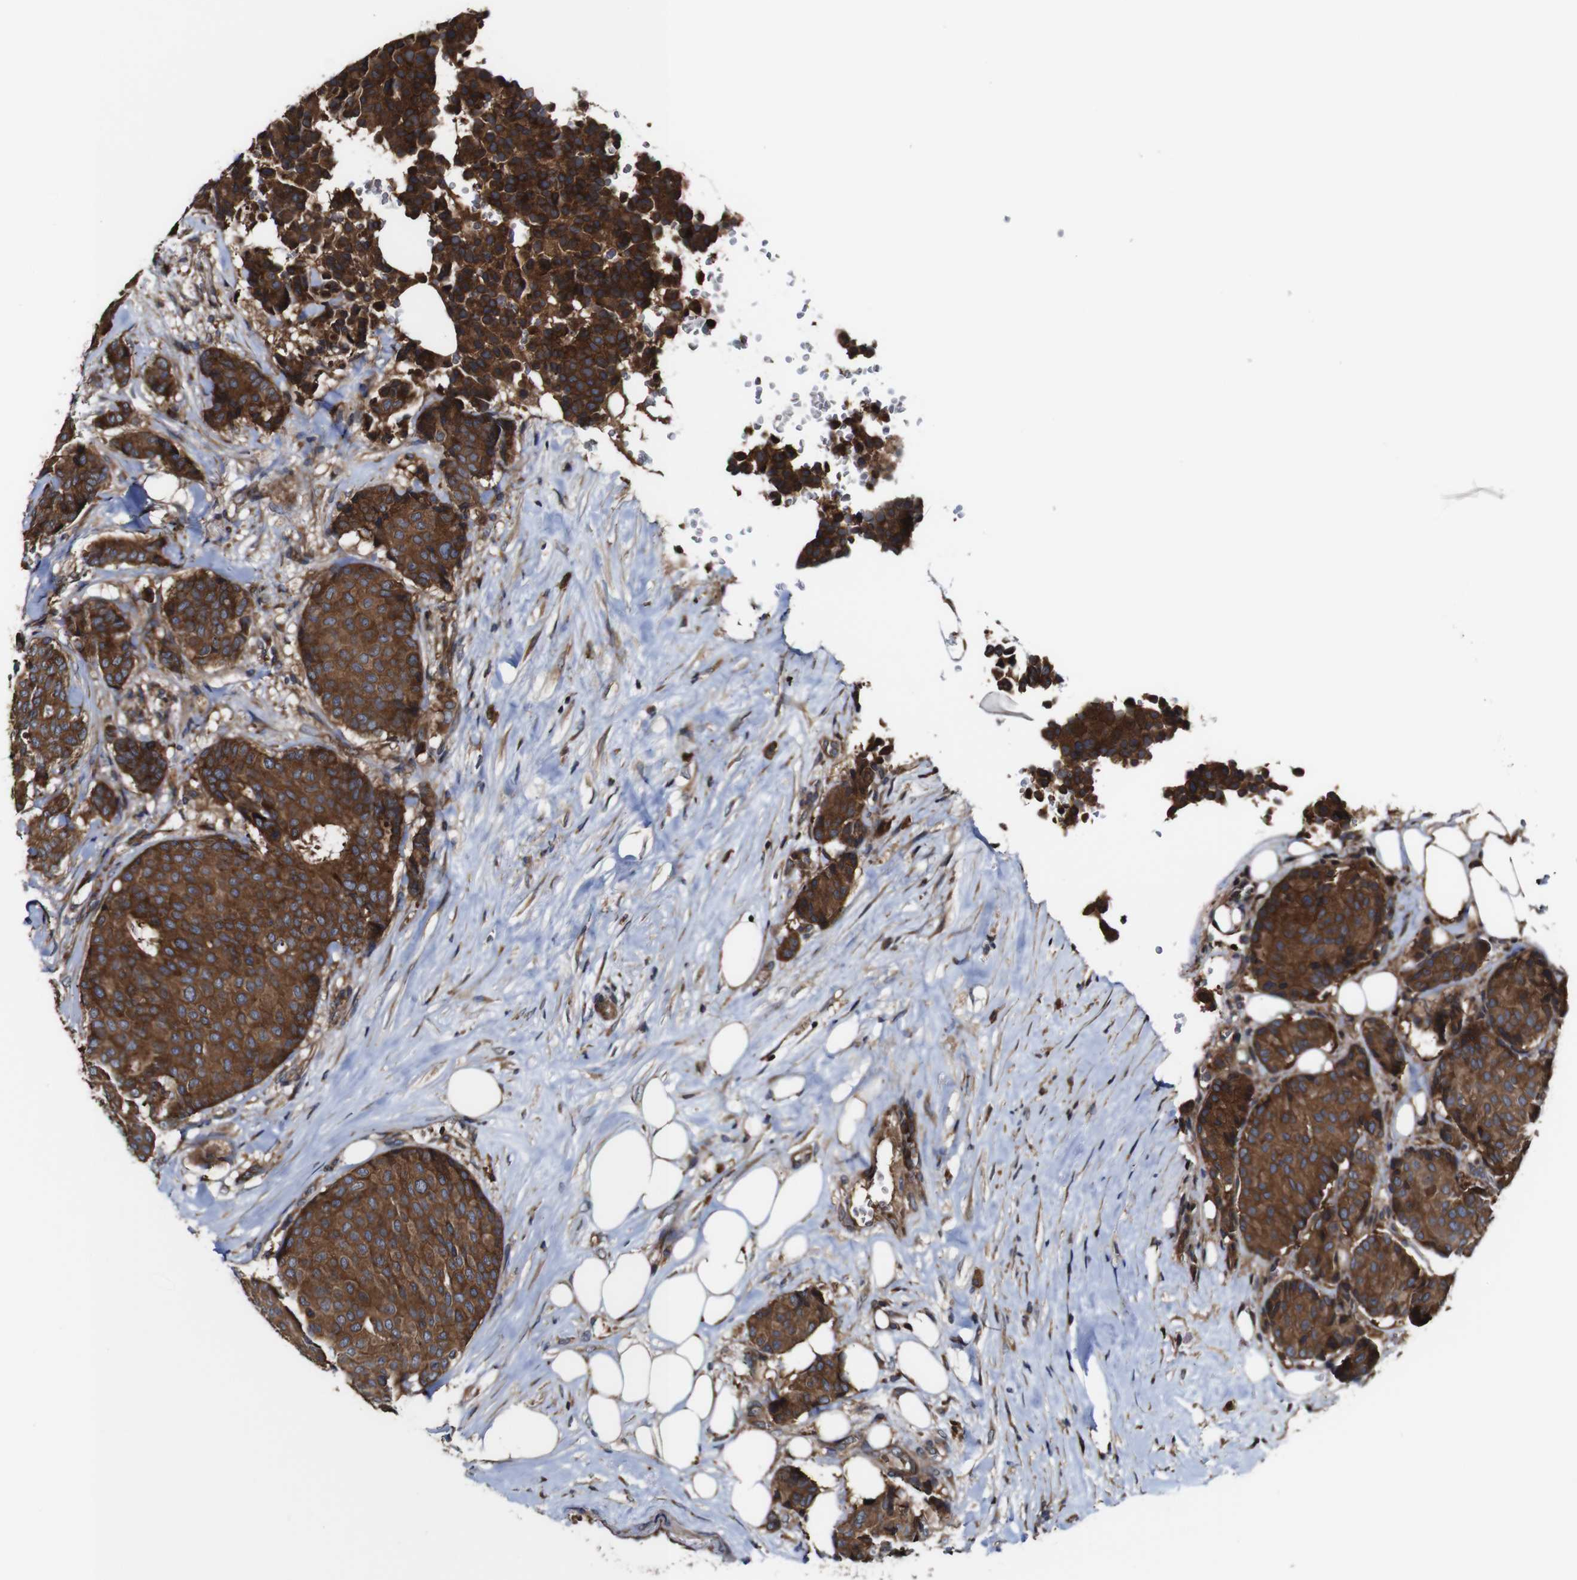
{"staining": {"intensity": "strong", "quantity": ">75%", "location": "cytoplasmic/membranous"}, "tissue": "breast cancer", "cell_type": "Tumor cells", "image_type": "cancer", "snomed": [{"axis": "morphology", "description": "Duct carcinoma"}, {"axis": "topography", "description": "Breast"}], "caption": "Protein expression analysis of breast cancer (invasive ductal carcinoma) shows strong cytoplasmic/membranous positivity in about >75% of tumor cells. The protein is stained brown, and the nuclei are stained in blue (DAB (3,3'-diaminobenzidine) IHC with brightfield microscopy, high magnification).", "gene": "TNIK", "patient": {"sex": "female", "age": 75}}